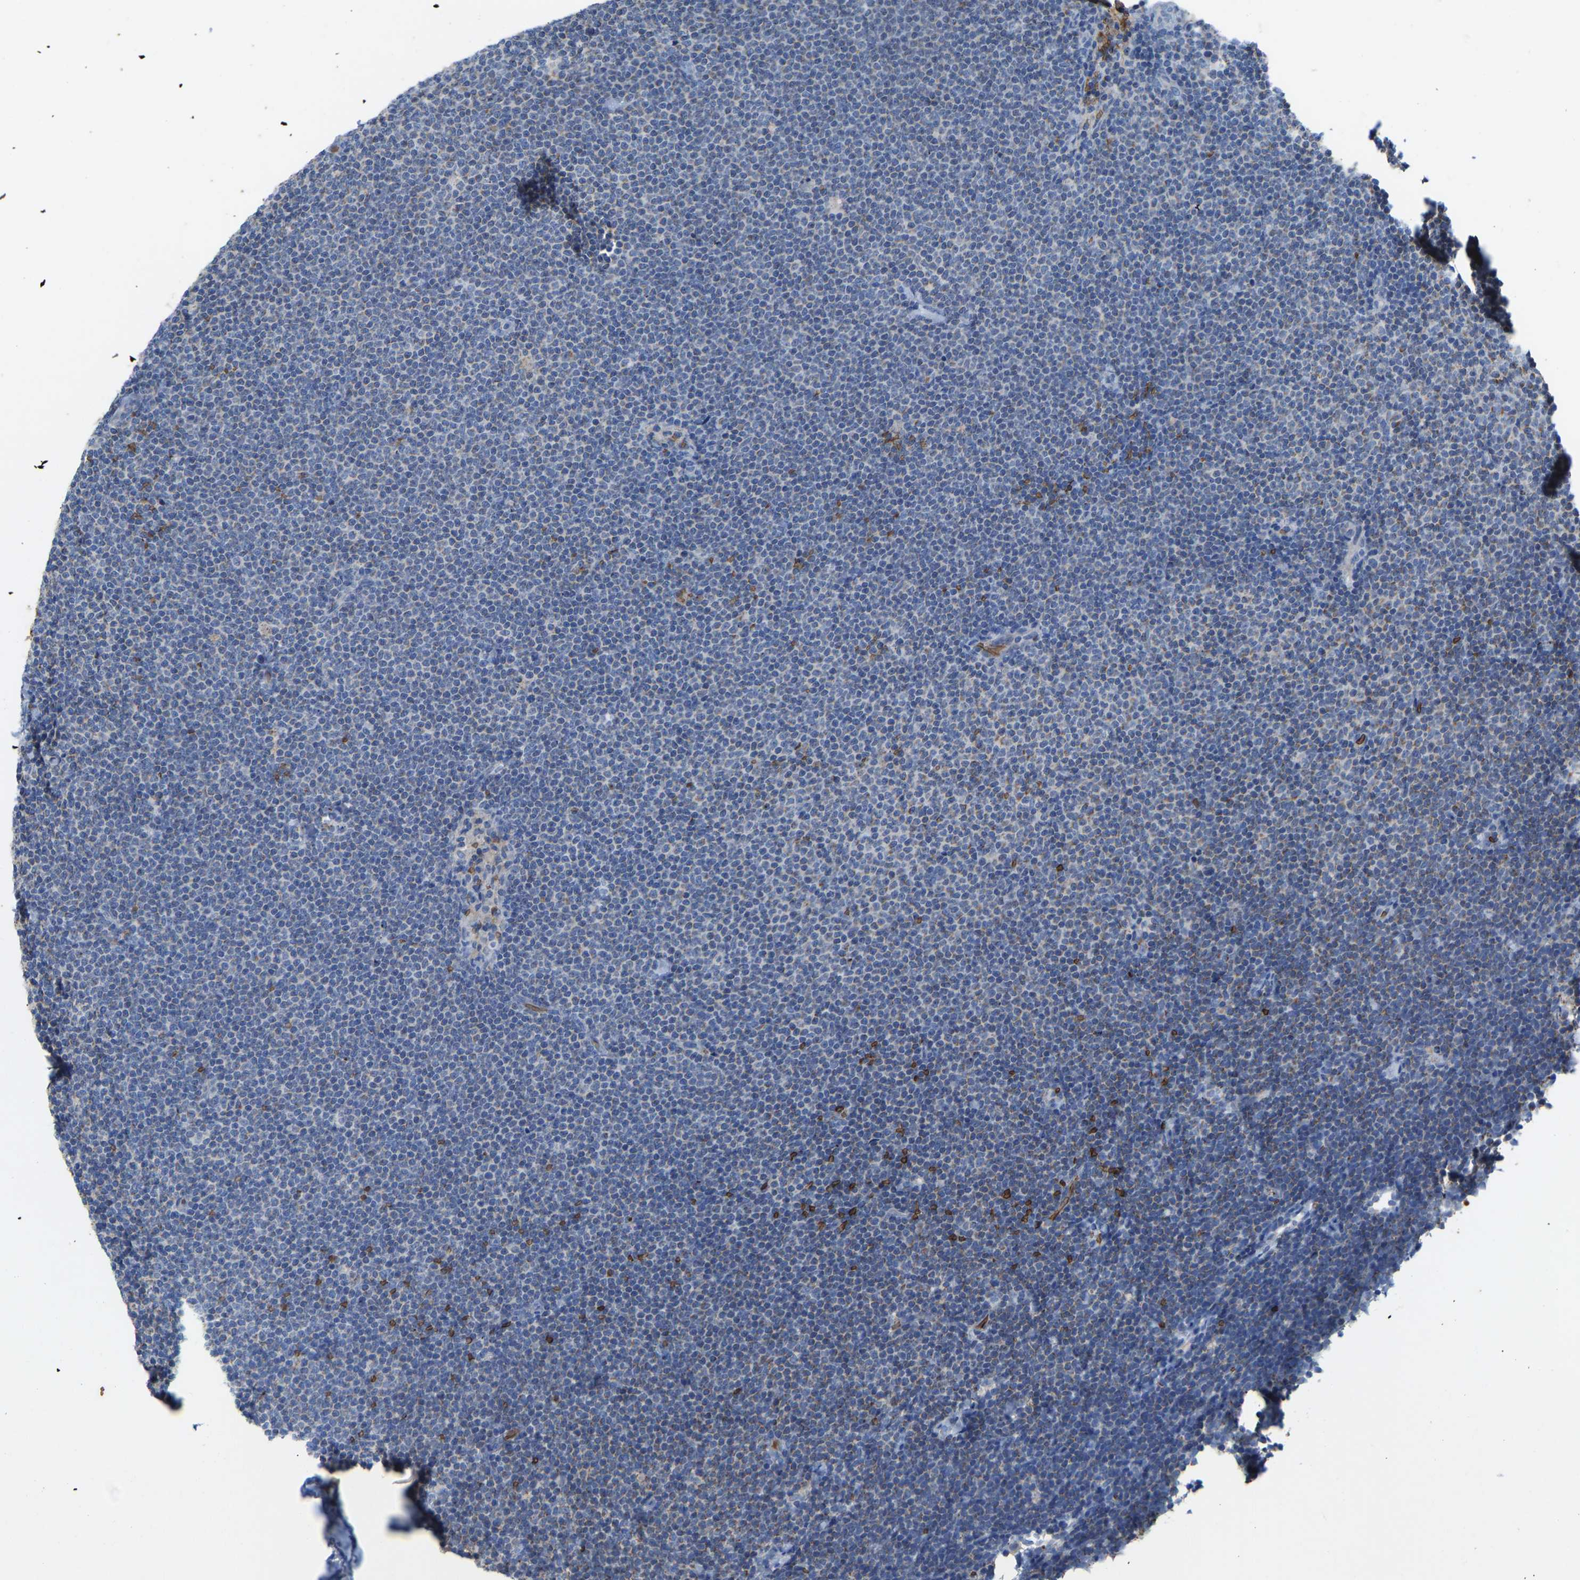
{"staining": {"intensity": "negative", "quantity": "none", "location": "none"}, "tissue": "lymphoma", "cell_type": "Tumor cells", "image_type": "cancer", "snomed": [{"axis": "morphology", "description": "Malignant lymphoma, non-Hodgkin's type, Low grade"}, {"axis": "topography", "description": "Lymph node"}], "caption": "Image shows no significant protein expression in tumor cells of low-grade malignant lymphoma, non-Hodgkin's type. The staining was performed using DAB (3,3'-diaminobenzidine) to visualize the protein expression in brown, while the nuclei were stained in blue with hematoxylin (Magnification: 20x).", "gene": "PIGS", "patient": {"sex": "female", "age": 53}}